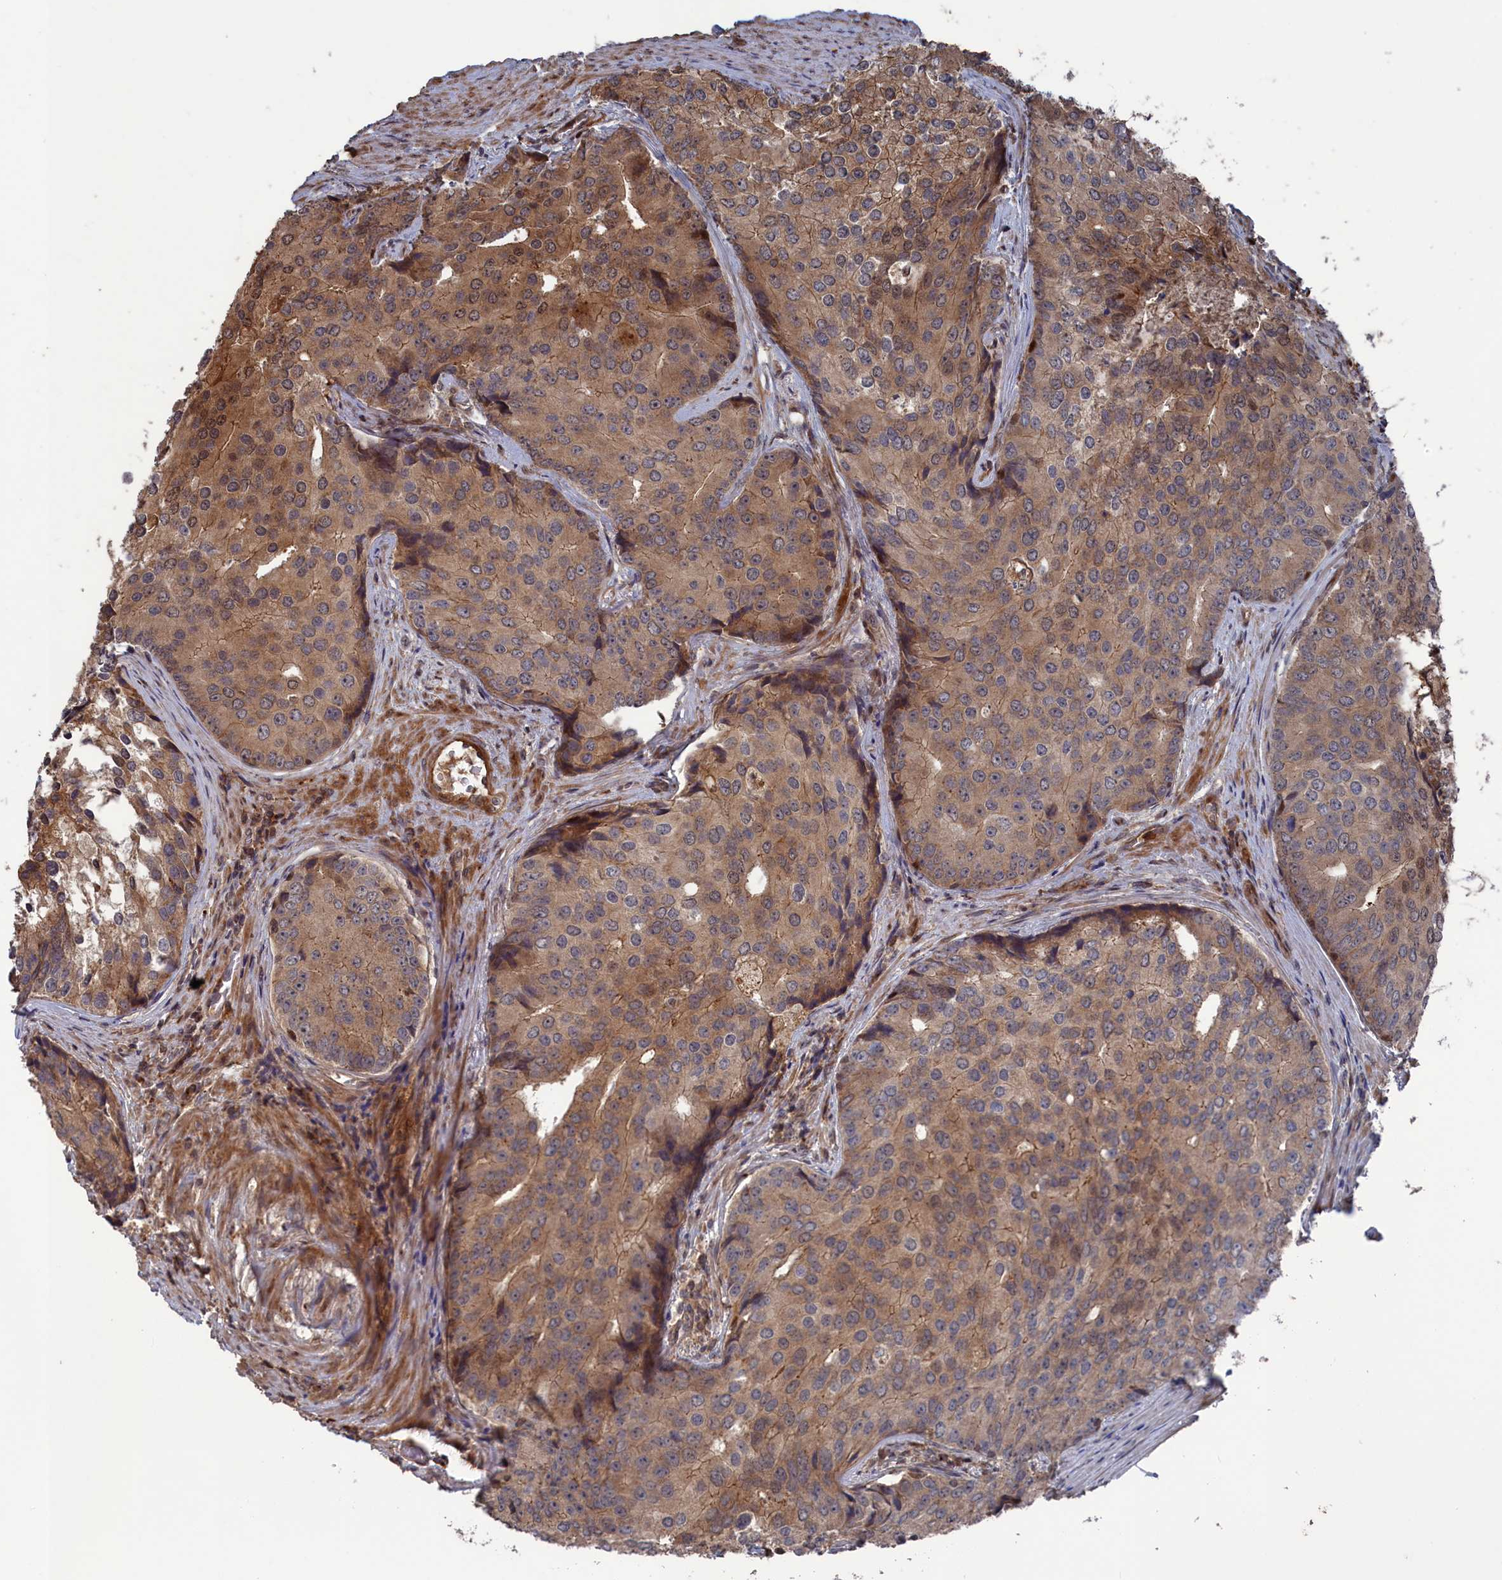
{"staining": {"intensity": "moderate", "quantity": ">75%", "location": "cytoplasmic/membranous"}, "tissue": "prostate cancer", "cell_type": "Tumor cells", "image_type": "cancer", "snomed": [{"axis": "morphology", "description": "Adenocarcinoma, High grade"}, {"axis": "topography", "description": "Prostate"}], "caption": "The micrograph exhibits a brown stain indicating the presence of a protein in the cytoplasmic/membranous of tumor cells in prostate cancer. (Brightfield microscopy of DAB IHC at high magnification).", "gene": "PLA2G15", "patient": {"sex": "male", "age": 62}}